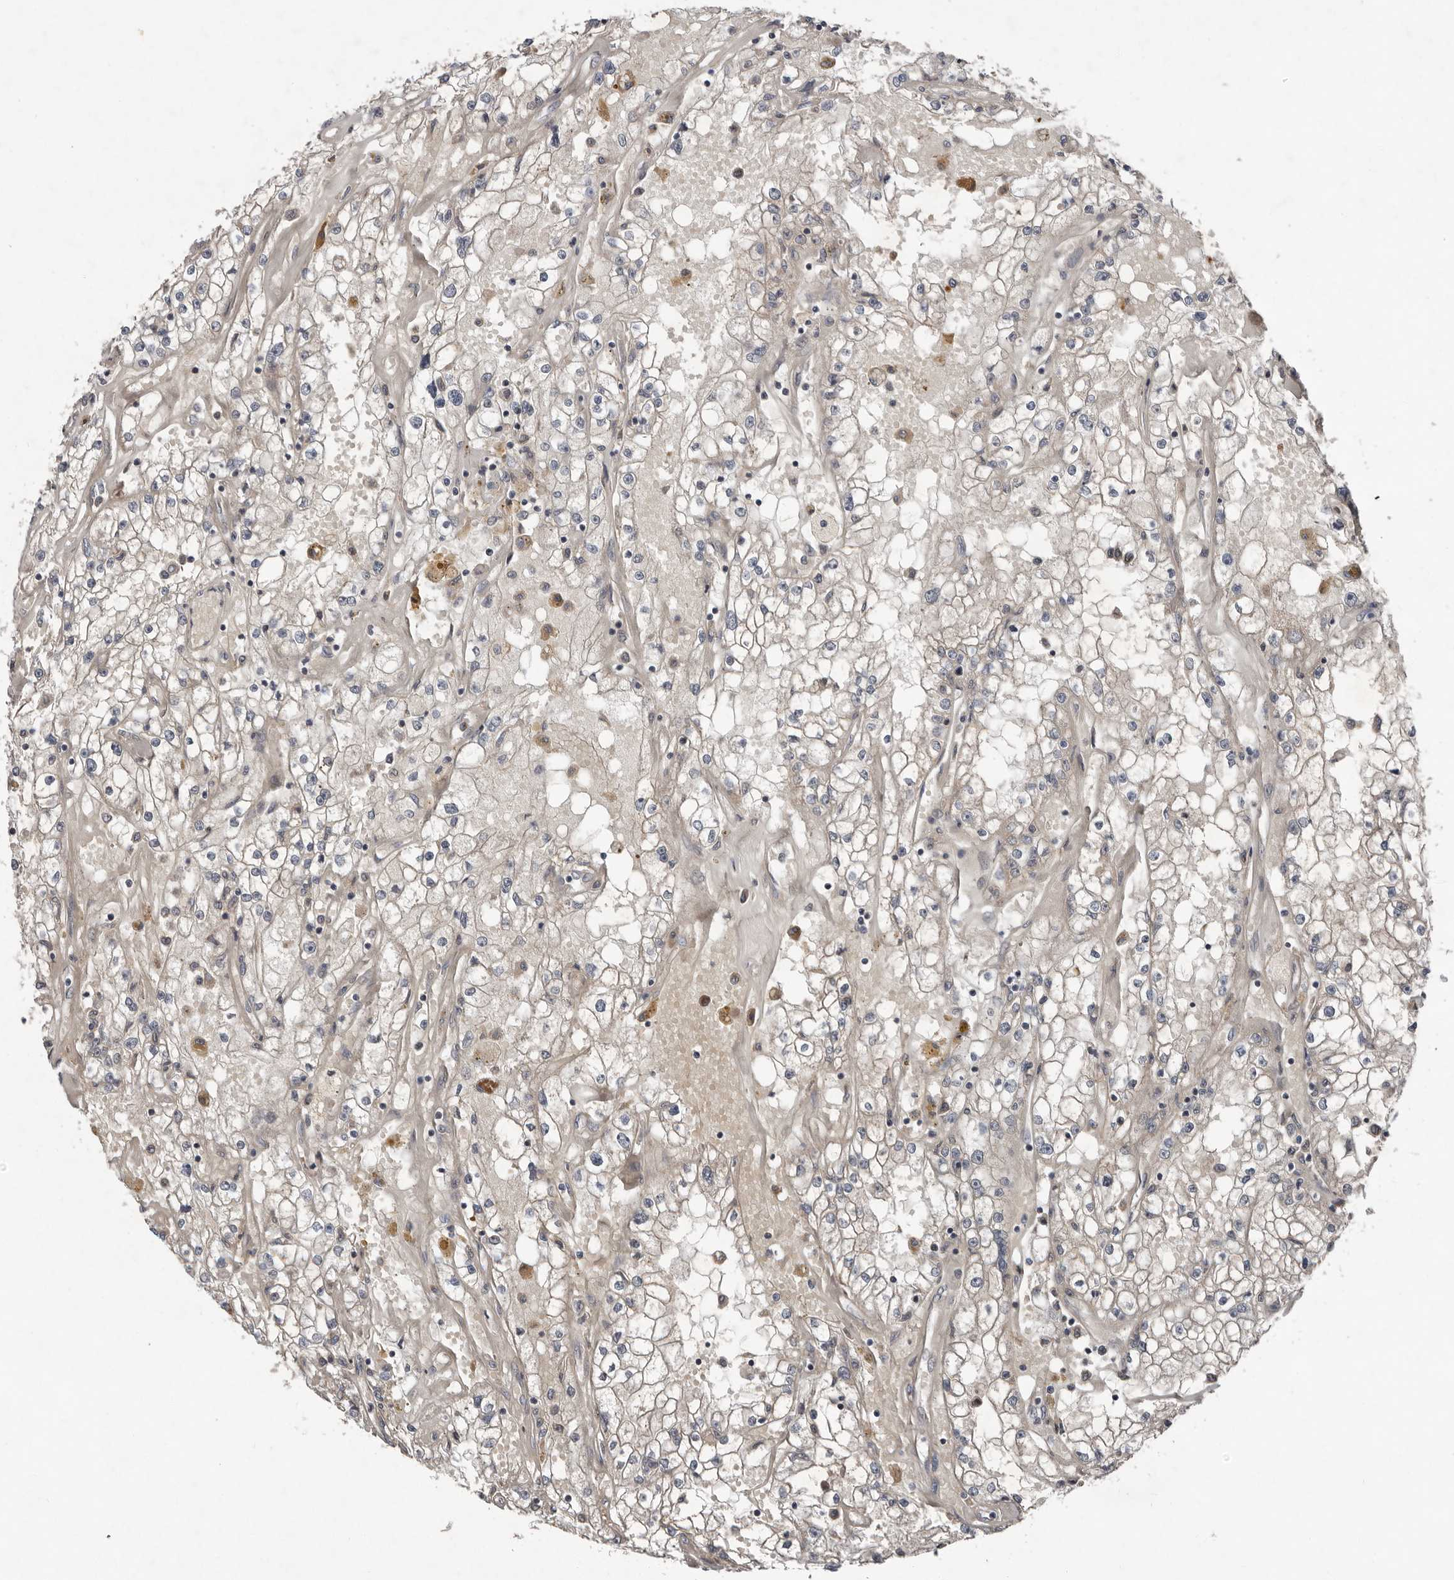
{"staining": {"intensity": "weak", "quantity": "<25%", "location": "cytoplasmic/membranous"}, "tissue": "renal cancer", "cell_type": "Tumor cells", "image_type": "cancer", "snomed": [{"axis": "morphology", "description": "Adenocarcinoma, NOS"}, {"axis": "topography", "description": "Kidney"}], "caption": "High power microscopy histopathology image of an IHC micrograph of adenocarcinoma (renal), revealing no significant staining in tumor cells. (Immunohistochemistry, brightfield microscopy, high magnification).", "gene": "CHML", "patient": {"sex": "male", "age": 56}}